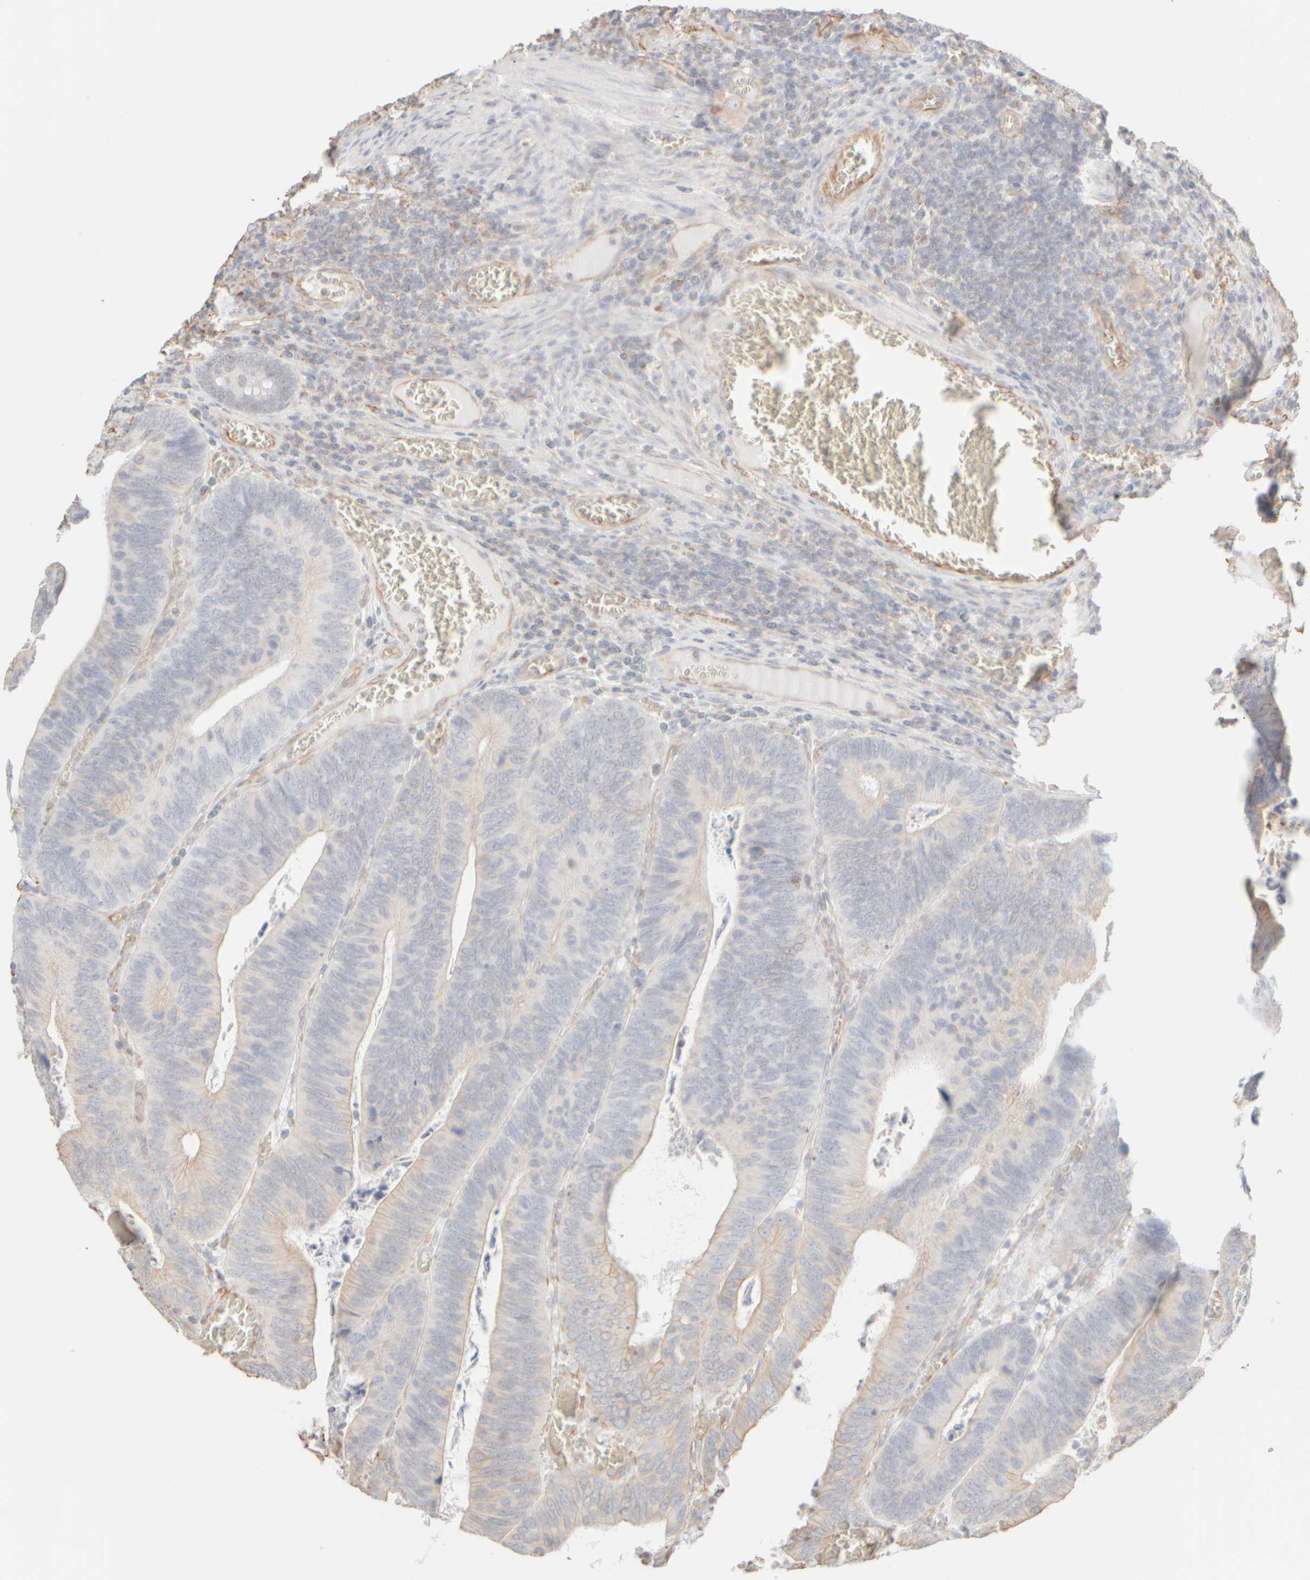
{"staining": {"intensity": "moderate", "quantity": ">75%", "location": "cytoplasmic/membranous"}, "tissue": "colorectal cancer", "cell_type": "Tumor cells", "image_type": "cancer", "snomed": [{"axis": "morphology", "description": "Inflammation, NOS"}, {"axis": "morphology", "description": "Adenocarcinoma, NOS"}, {"axis": "topography", "description": "Colon"}], "caption": "Tumor cells reveal medium levels of moderate cytoplasmic/membranous positivity in approximately >75% of cells in human colorectal adenocarcinoma. (DAB IHC with brightfield microscopy, high magnification).", "gene": "KRT15", "patient": {"sex": "male", "age": 72}}